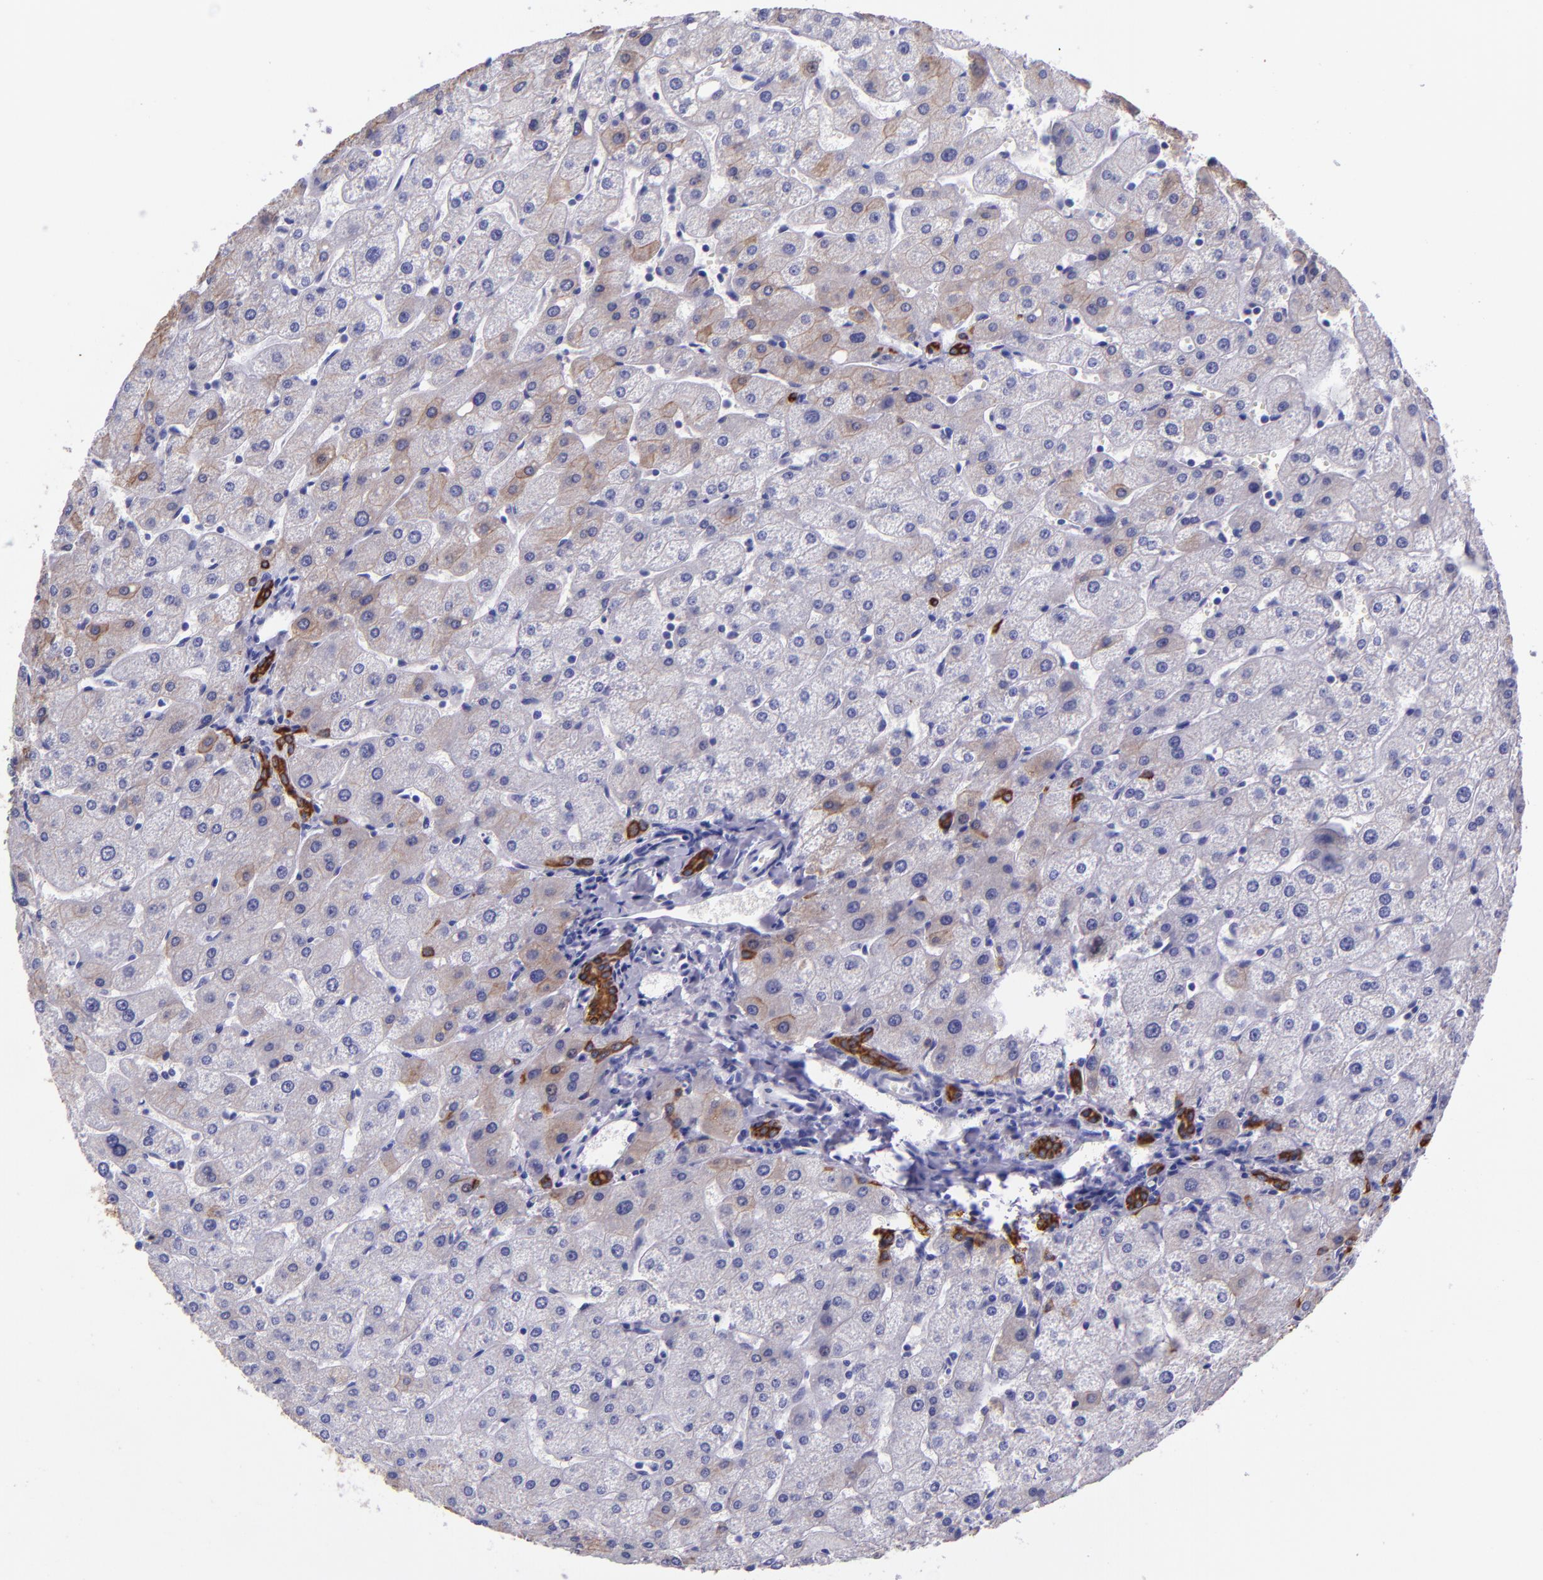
{"staining": {"intensity": "strong", "quantity": ">75%", "location": "cytoplasmic/membranous"}, "tissue": "liver", "cell_type": "Cholangiocytes", "image_type": "normal", "snomed": [{"axis": "morphology", "description": "Normal tissue, NOS"}, {"axis": "topography", "description": "Liver"}], "caption": "This micrograph shows IHC staining of benign human liver, with high strong cytoplasmic/membranous positivity in approximately >75% of cholangiocytes.", "gene": "KRT4", "patient": {"sex": "male", "age": 67}}